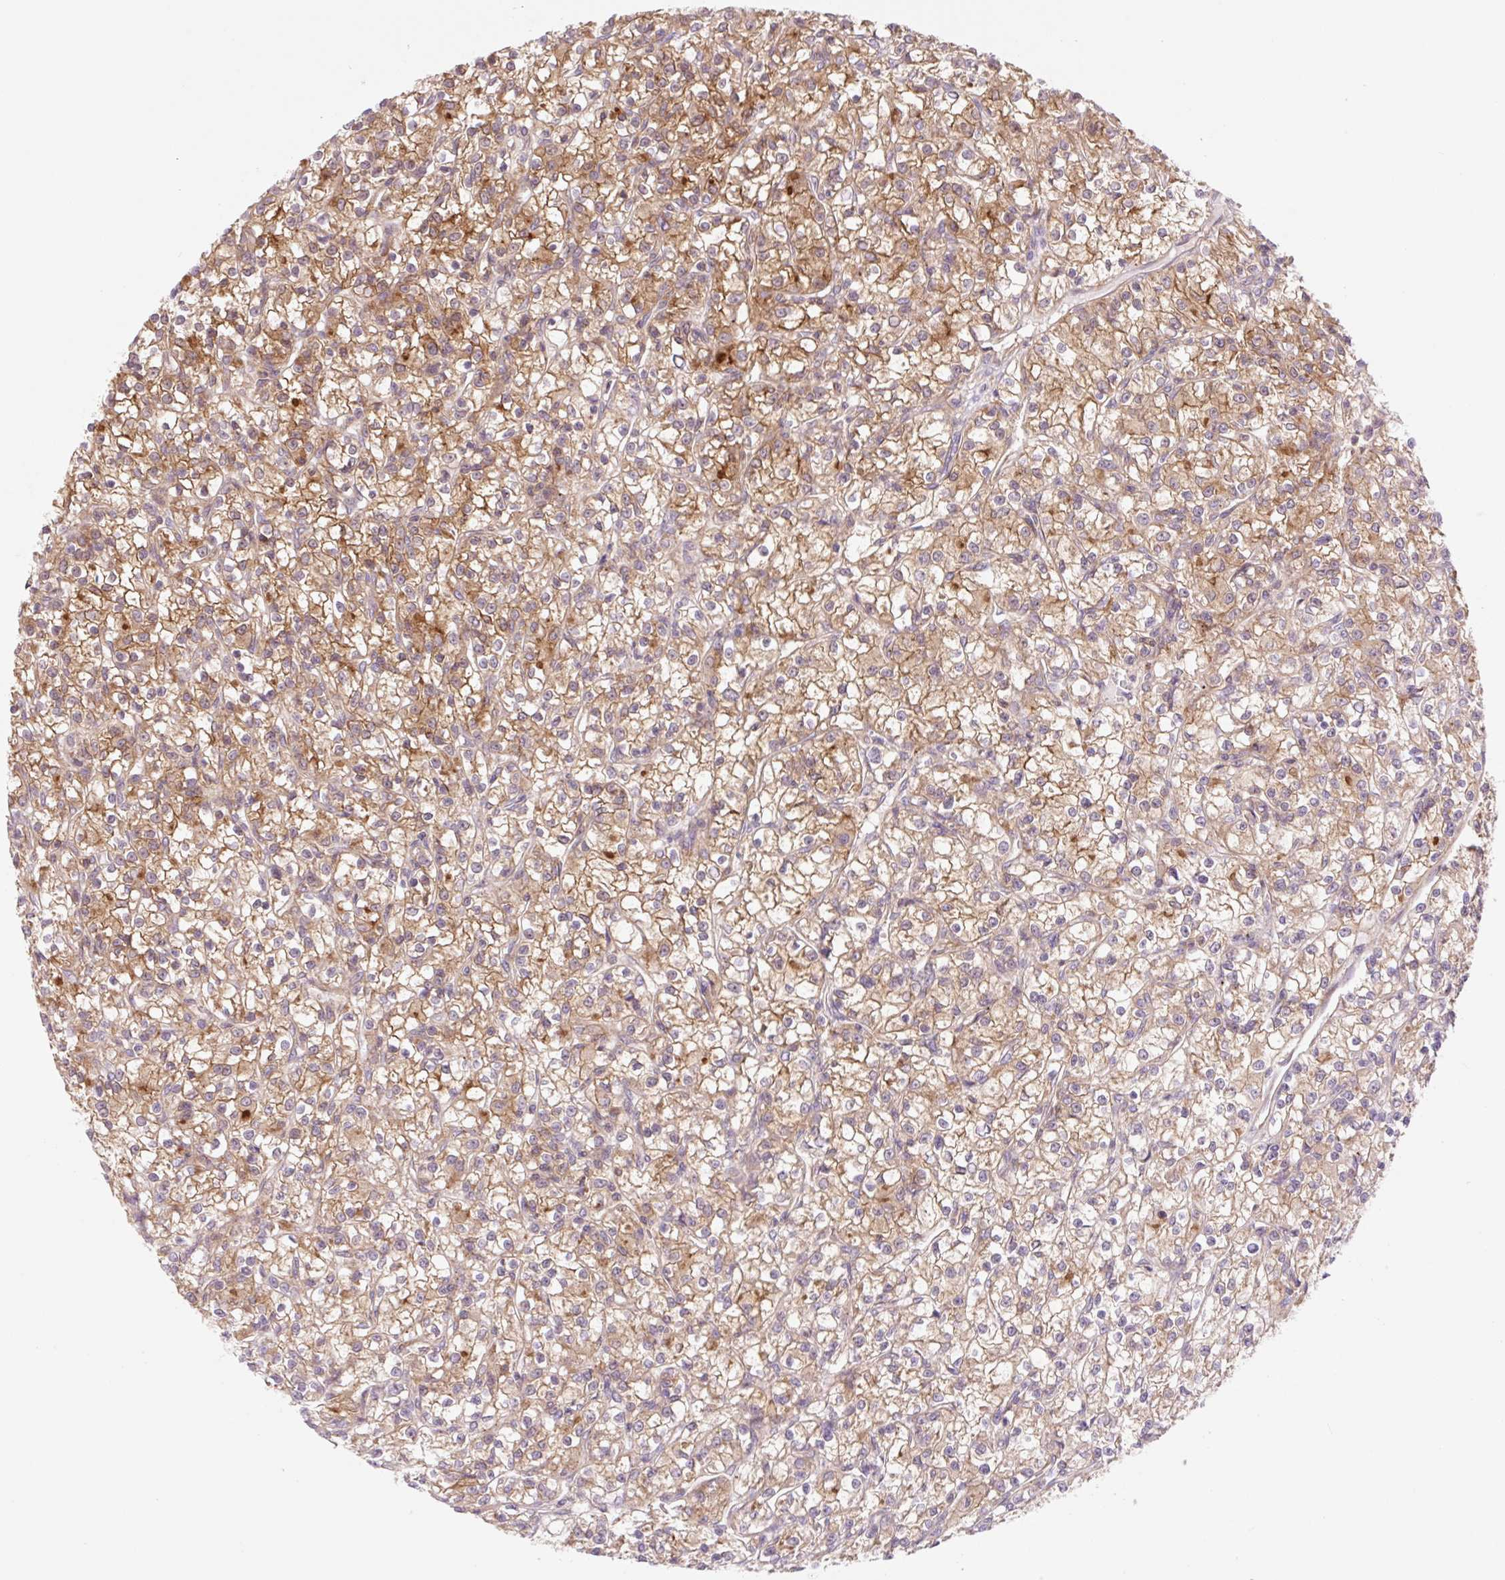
{"staining": {"intensity": "moderate", "quantity": ">75%", "location": "cytoplasmic/membranous"}, "tissue": "renal cancer", "cell_type": "Tumor cells", "image_type": "cancer", "snomed": [{"axis": "morphology", "description": "Adenocarcinoma, NOS"}, {"axis": "topography", "description": "Kidney"}], "caption": "The photomicrograph displays staining of renal cancer, revealing moderate cytoplasmic/membranous protein positivity (brown color) within tumor cells.", "gene": "VPS4A", "patient": {"sex": "female", "age": 59}}